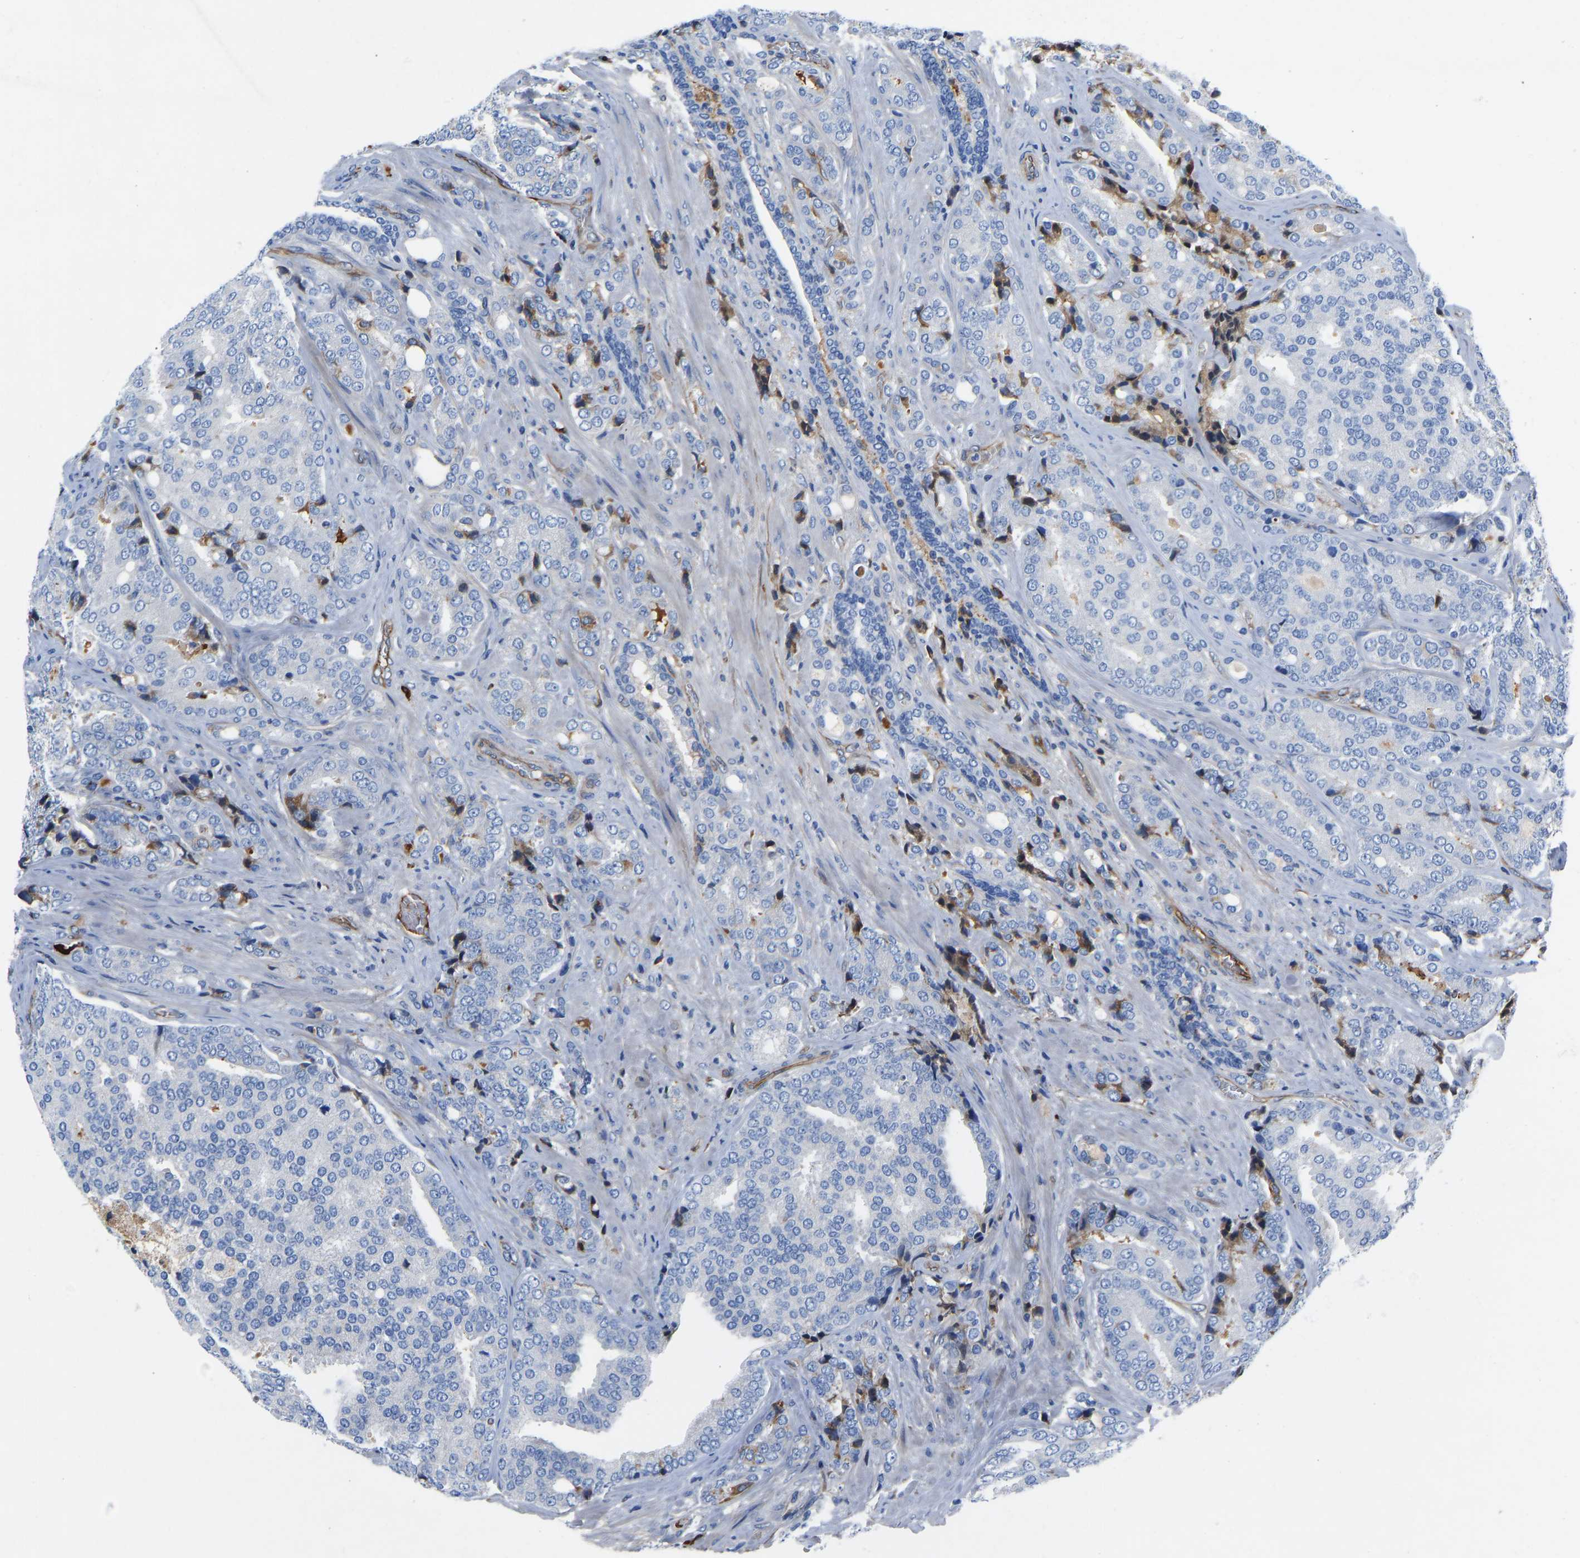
{"staining": {"intensity": "negative", "quantity": "none", "location": "none"}, "tissue": "prostate cancer", "cell_type": "Tumor cells", "image_type": "cancer", "snomed": [{"axis": "morphology", "description": "Adenocarcinoma, High grade"}, {"axis": "topography", "description": "Prostate"}], "caption": "Photomicrograph shows no protein staining in tumor cells of high-grade adenocarcinoma (prostate) tissue.", "gene": "HSPG2", "patient": {"sex": "male", "age": 50}}